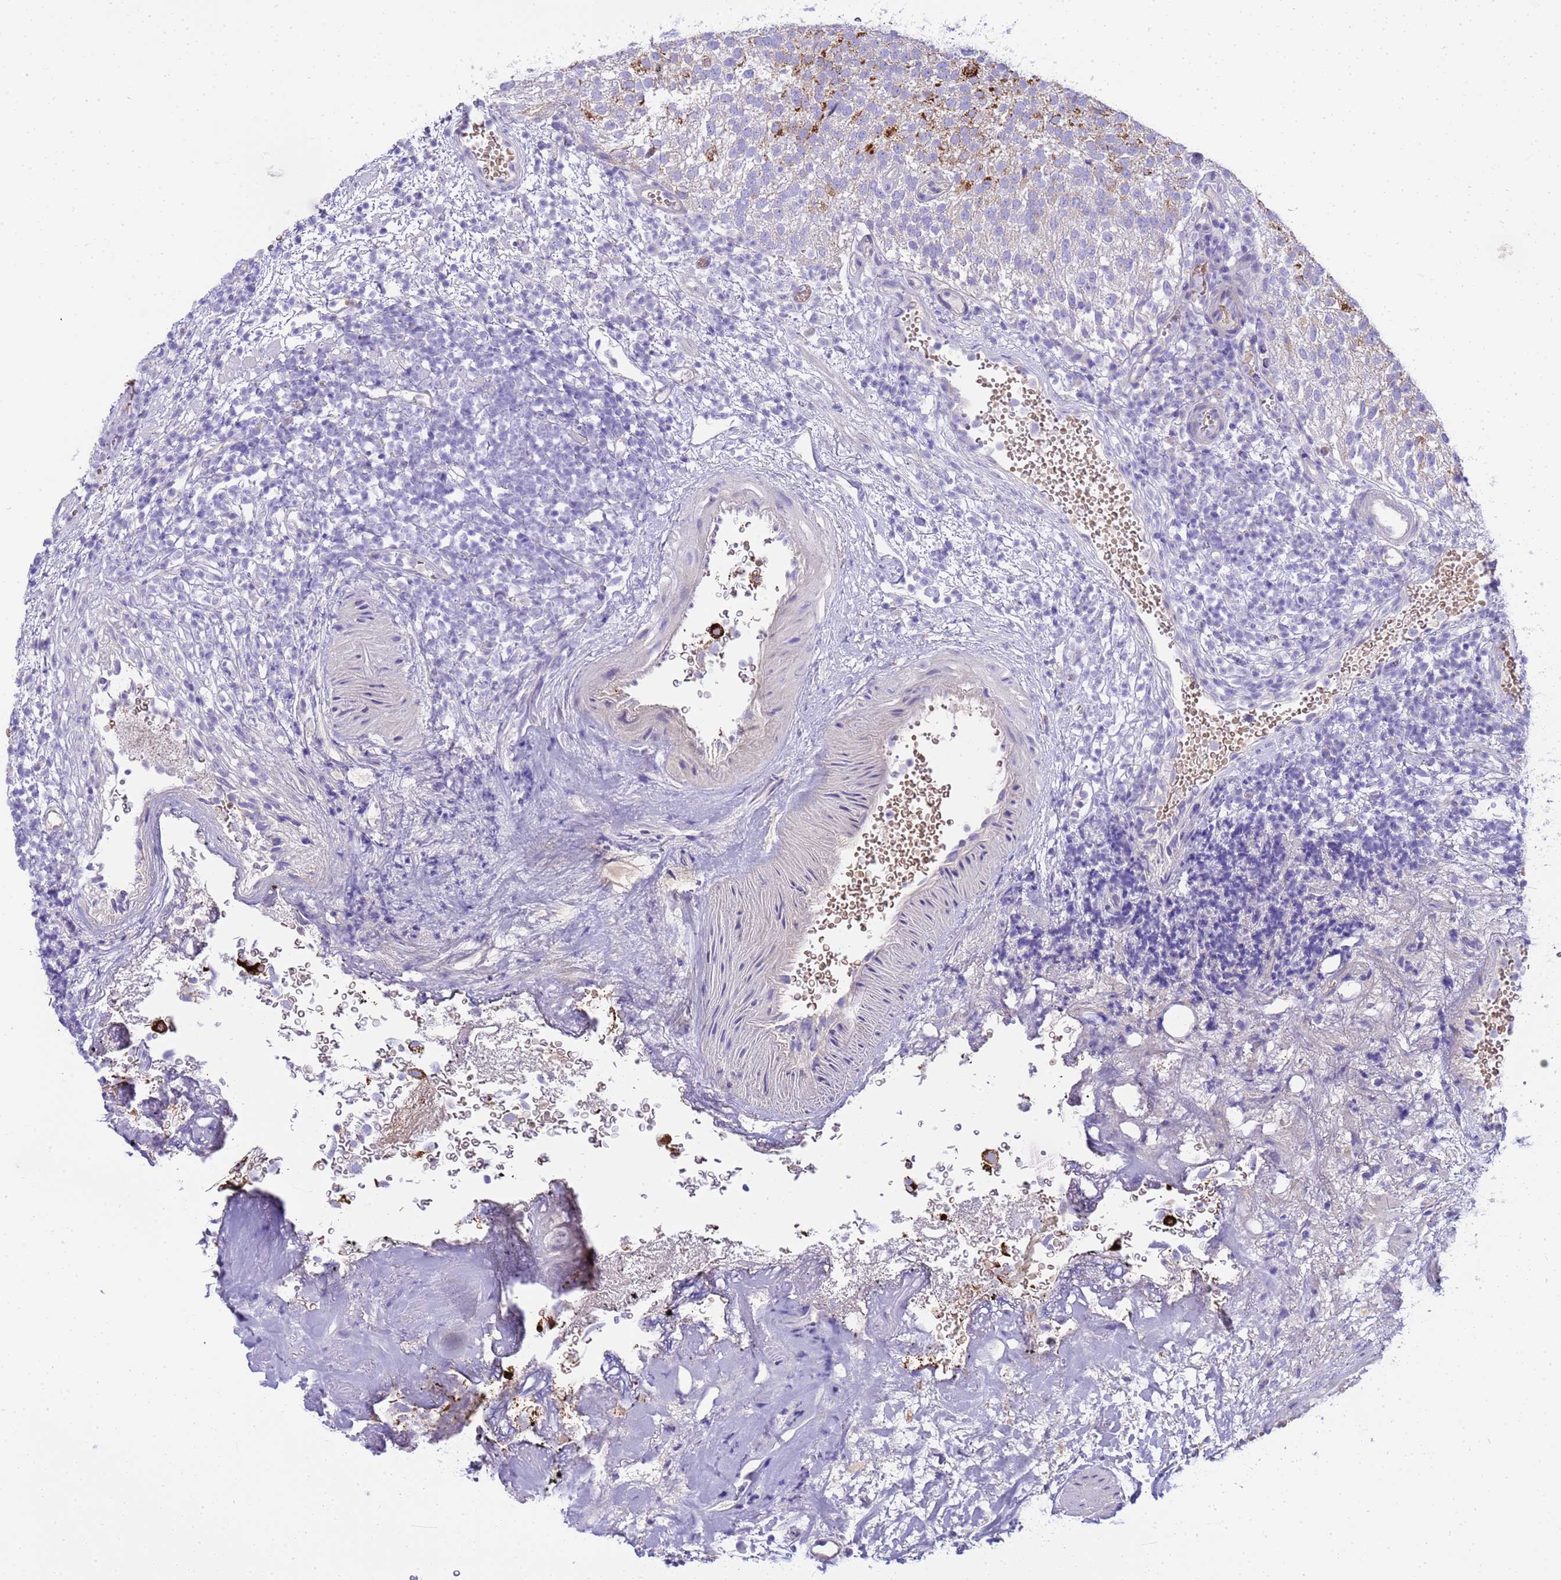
{"staining": {"intensity": "moderate", "quantity": "<25%", "location": "cytoplasmic/membranous"}, "tissue": "urothelial cancer", "cell_type": "Tumor cells", "image_type": "cancer", "snomed": [{"axis": "morphology", "description": "Urothelial carcinoma, Low grade"}, {"axis": "topography", "description": "Urinary bladder"}], "caption": "Immunohistochemical staining of human low-grade urothelial carcinoma displays moderate cytoplasmic/membranous protein staining in about <25% of tumor cells.", "gene": "RIPPLY2", "patient": {"sex": "male", "age": 78}}